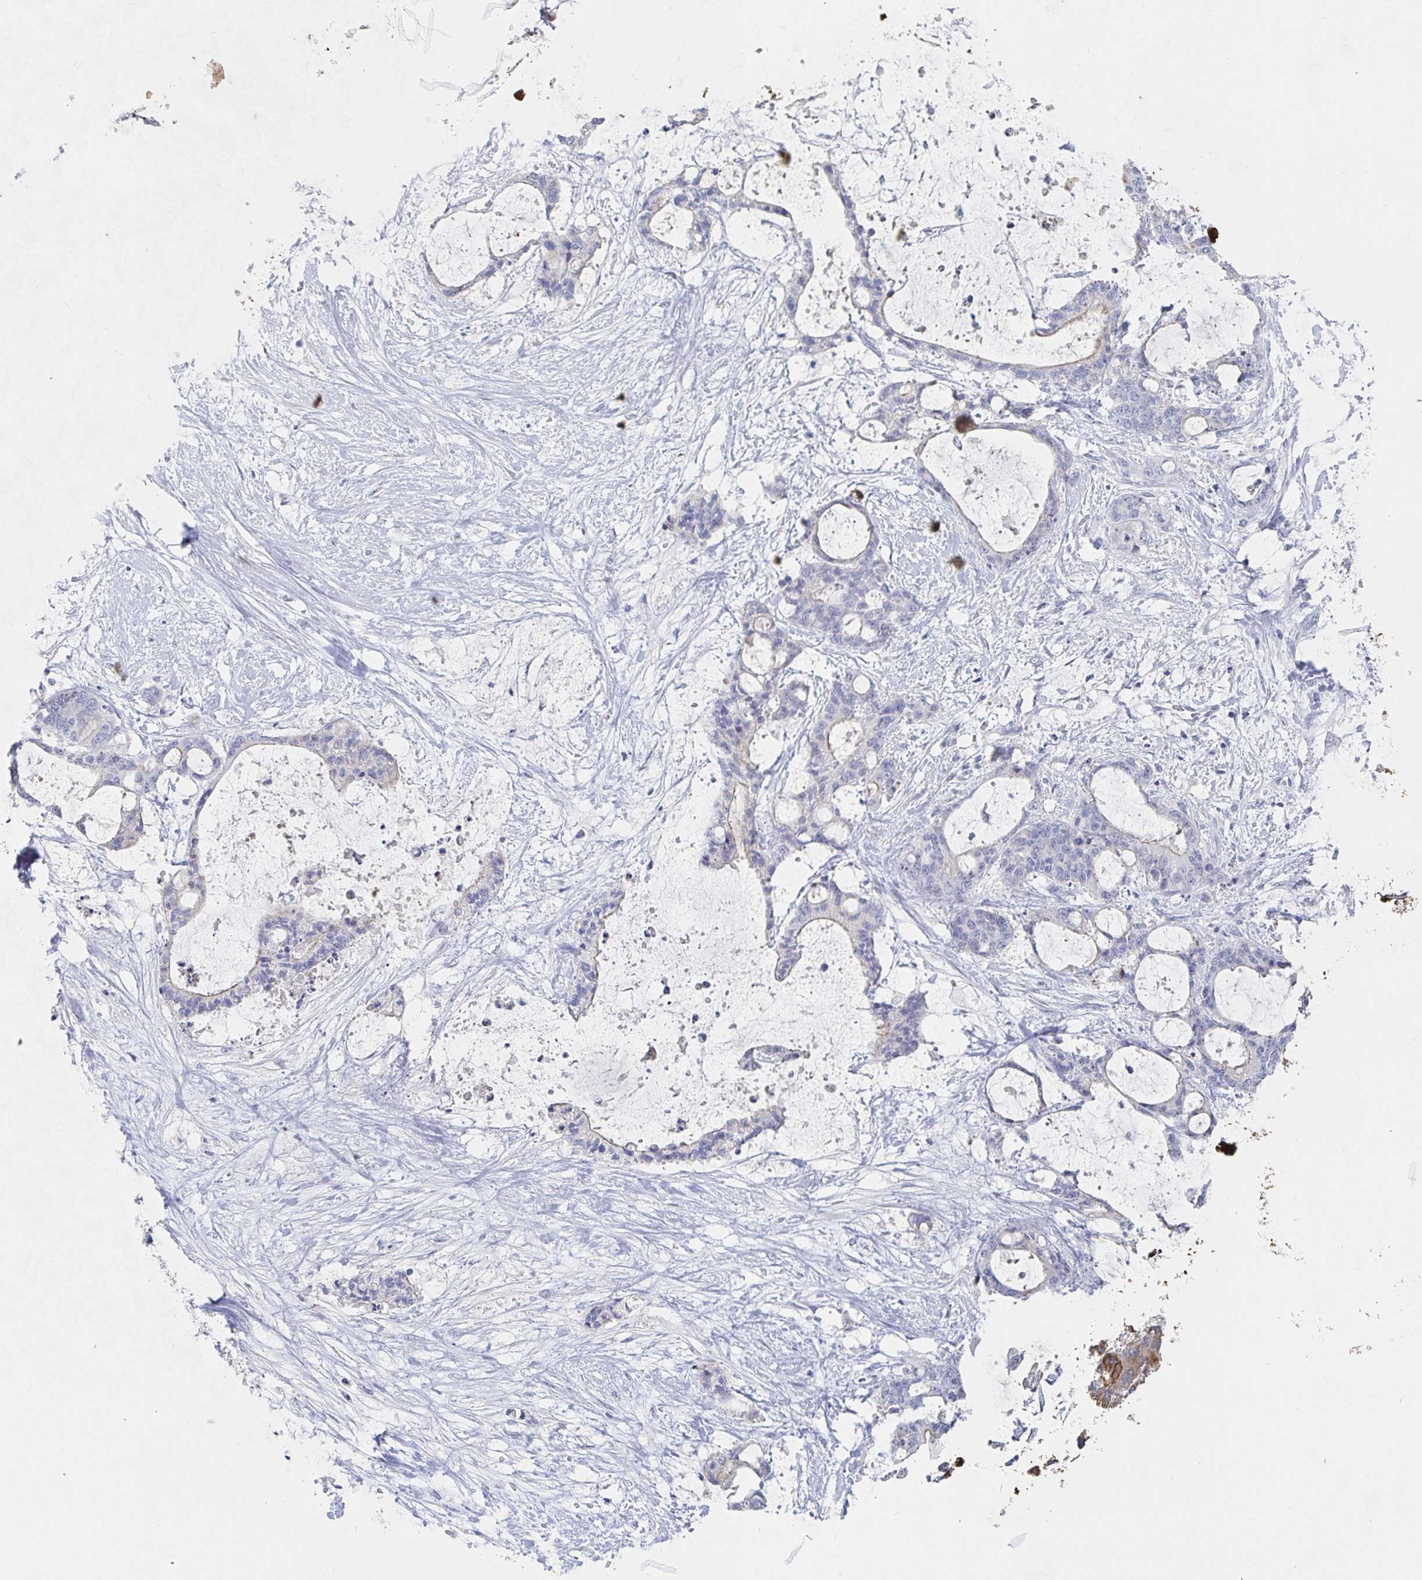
{"staining": {"intensity": "weak", "quantity": "<25%", "location": "cytoplasmic/membranous"}, "tissue": "liver cancer", "cell_type": "Tumor cells", "image_type": "cancer", "snomed": [{"axis": "morphology", "description": "Normal tissue, NOS"}, {"axis": "morphology", "description": "Cholangiocarcinoma"}, {"axis": "topography", "description": "Liver"}, {"axis": "topography", "description": "Peripheral nerve tissue"}], "caption": "Liver cancer (cholangiocarcinoma) stained for a protein using IHC exhibits no expression tumor cells.", "gene": "ZNF430", "patient": {"sex": "female", "age": 73}}